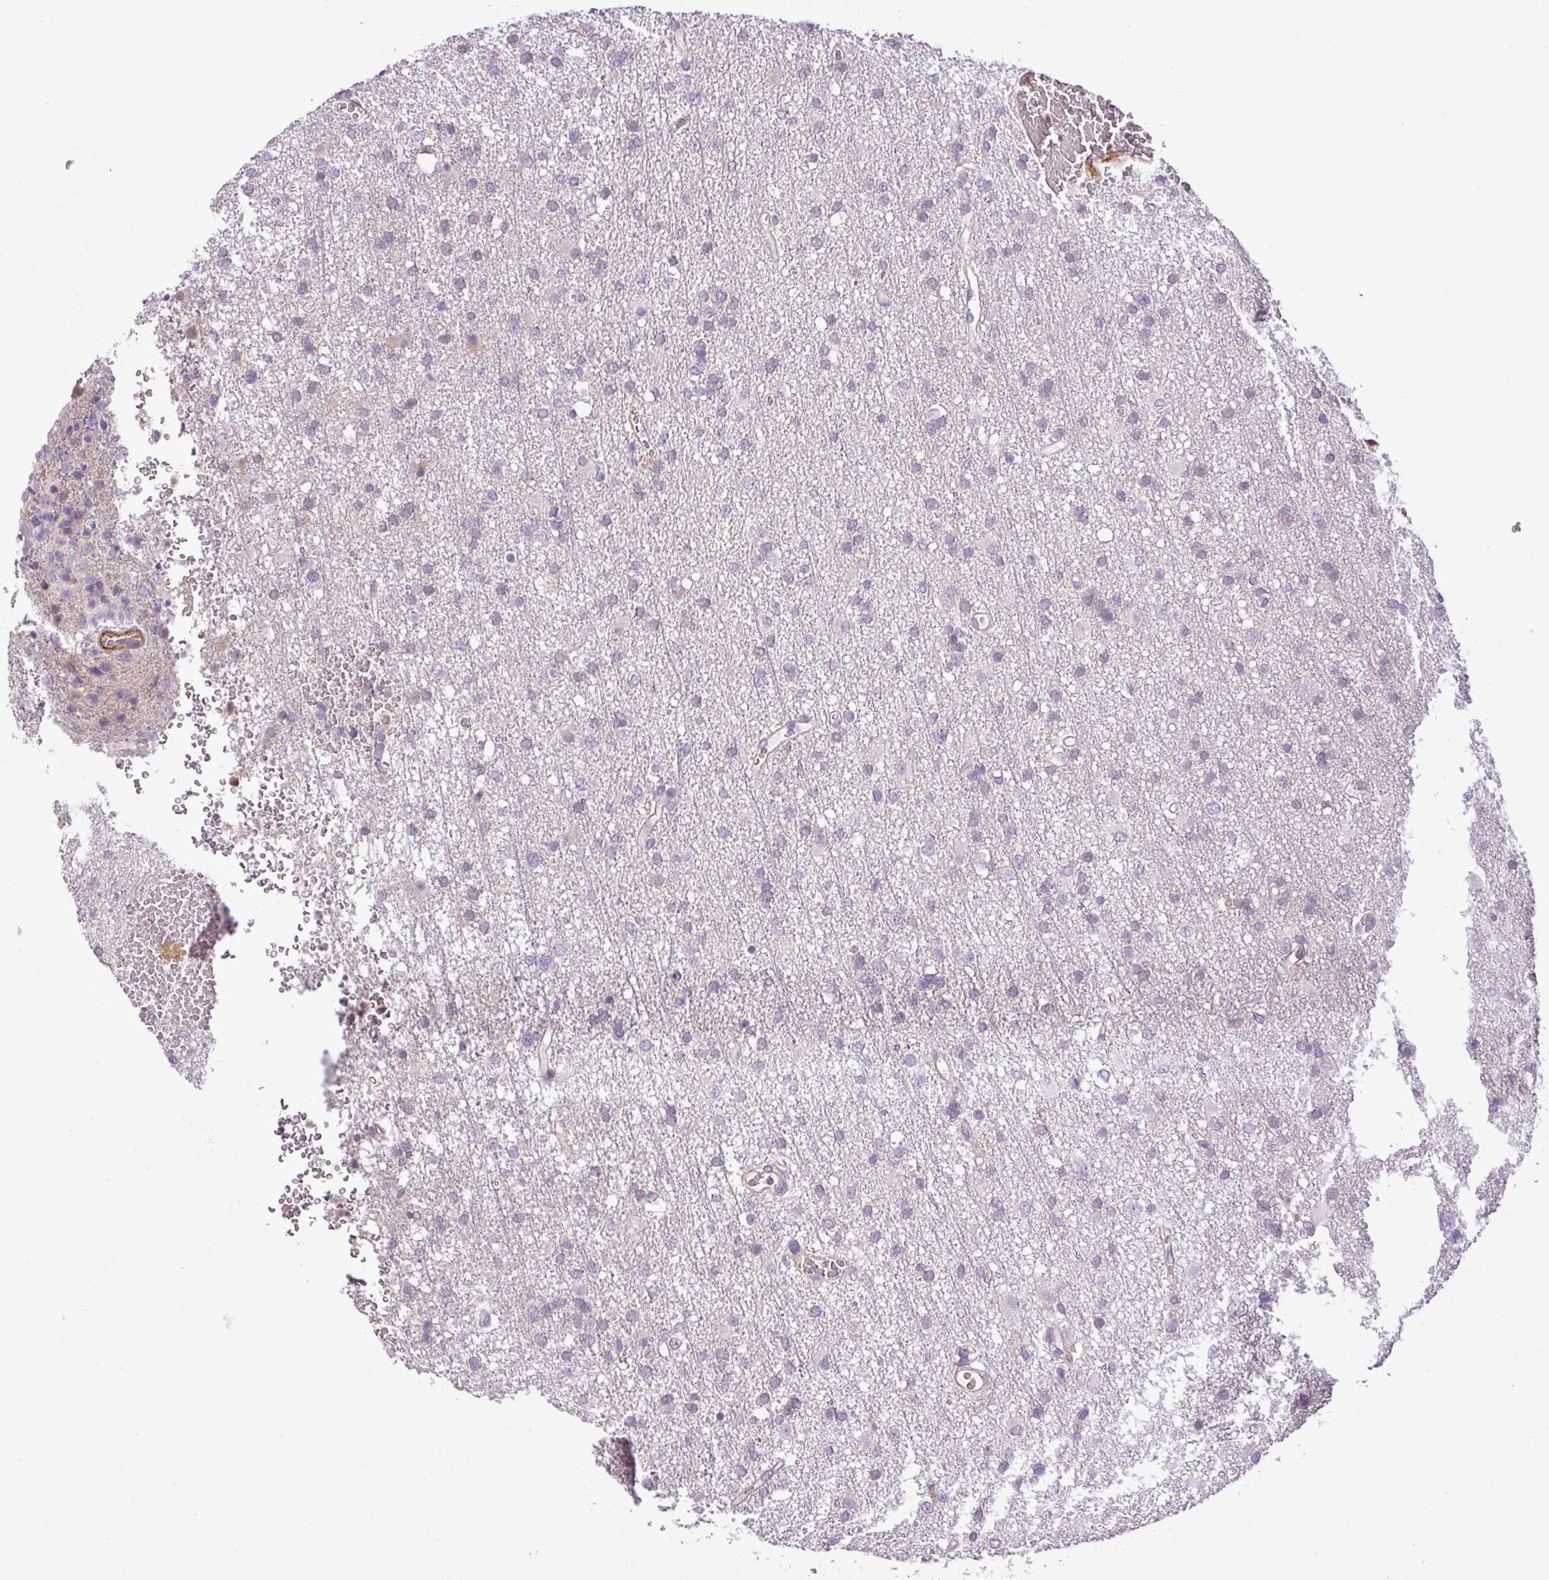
{"staining": {"intensity": "negative", "quantity": "none", "location": "none"}, "tissue": "glioma", "cell_type": "Tumor cells", "image_type": "cancer", "snomed": [{"axis": "morphology", "description": "Glioma, malignant, High grade"}, {"axis": "topography", "description": "Brain"}], "caption": "IHC micrograph of human glioma stained for a protein (brown), which exhibits no staining in tumor cells. (DAB (3,3'-diaminobenzidine) immunohistochemistry visualized using brightfield microscopy, high magnification).", "gene": "NBEAL2", "patient": {"sex": "female", "age": 74}}